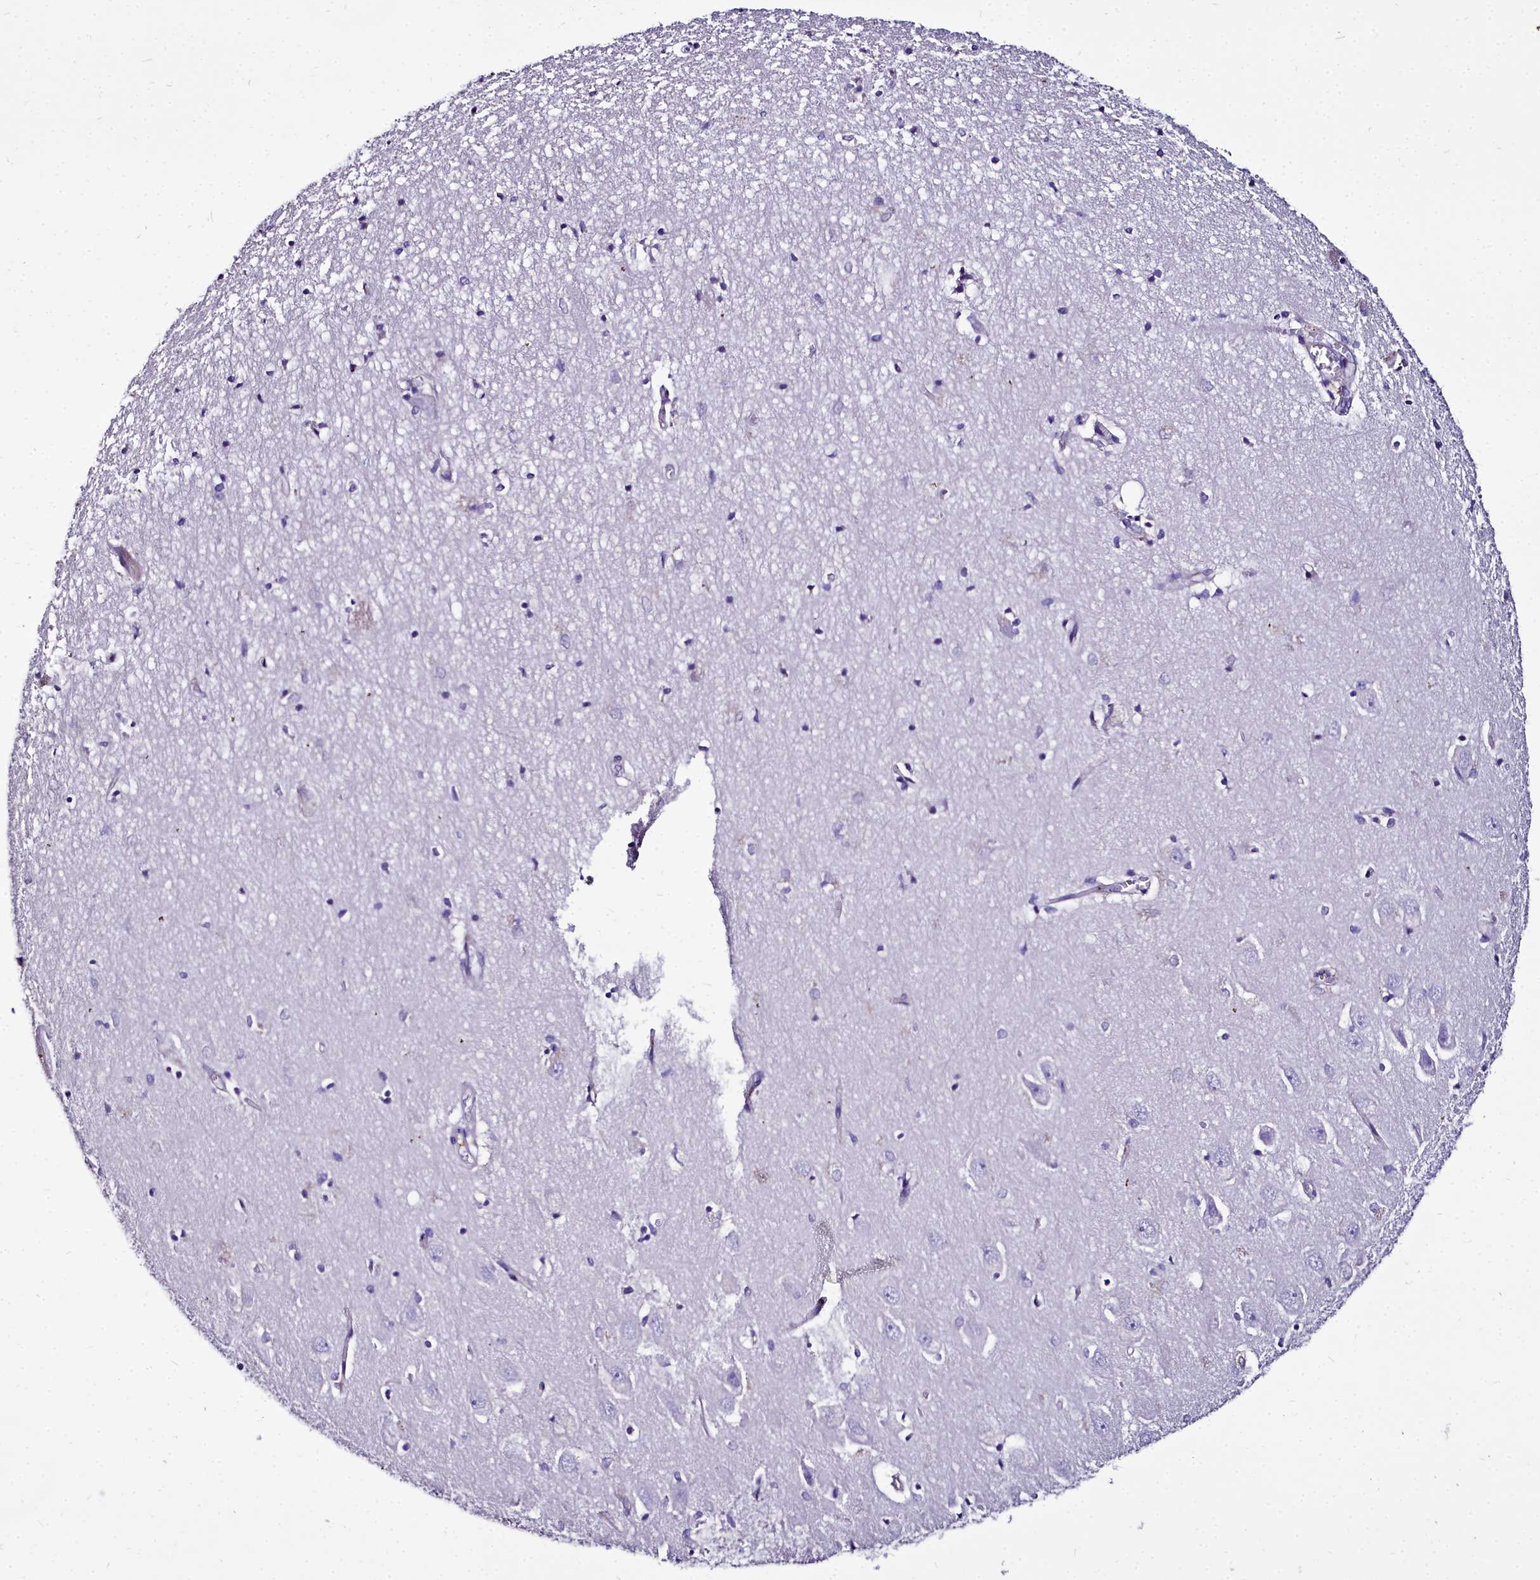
{"staining": {"intensity": "negative", "quantity": "none", "location": "none"}, "tissue": "hippocampus", "cell_type": "Glial cells", "image_type": "normal", "snomed": [{"axis": "morphology", "description": "Normal tissue, NOS"}, {"axis": "topography", "description": "Hippocampus"}], "caption": "Hippocampus stained for a protein using immunohistochemistry displays no expression glial cells.", "gene": "MS4A18", "patient": {"sex": "female", "age": 64}}